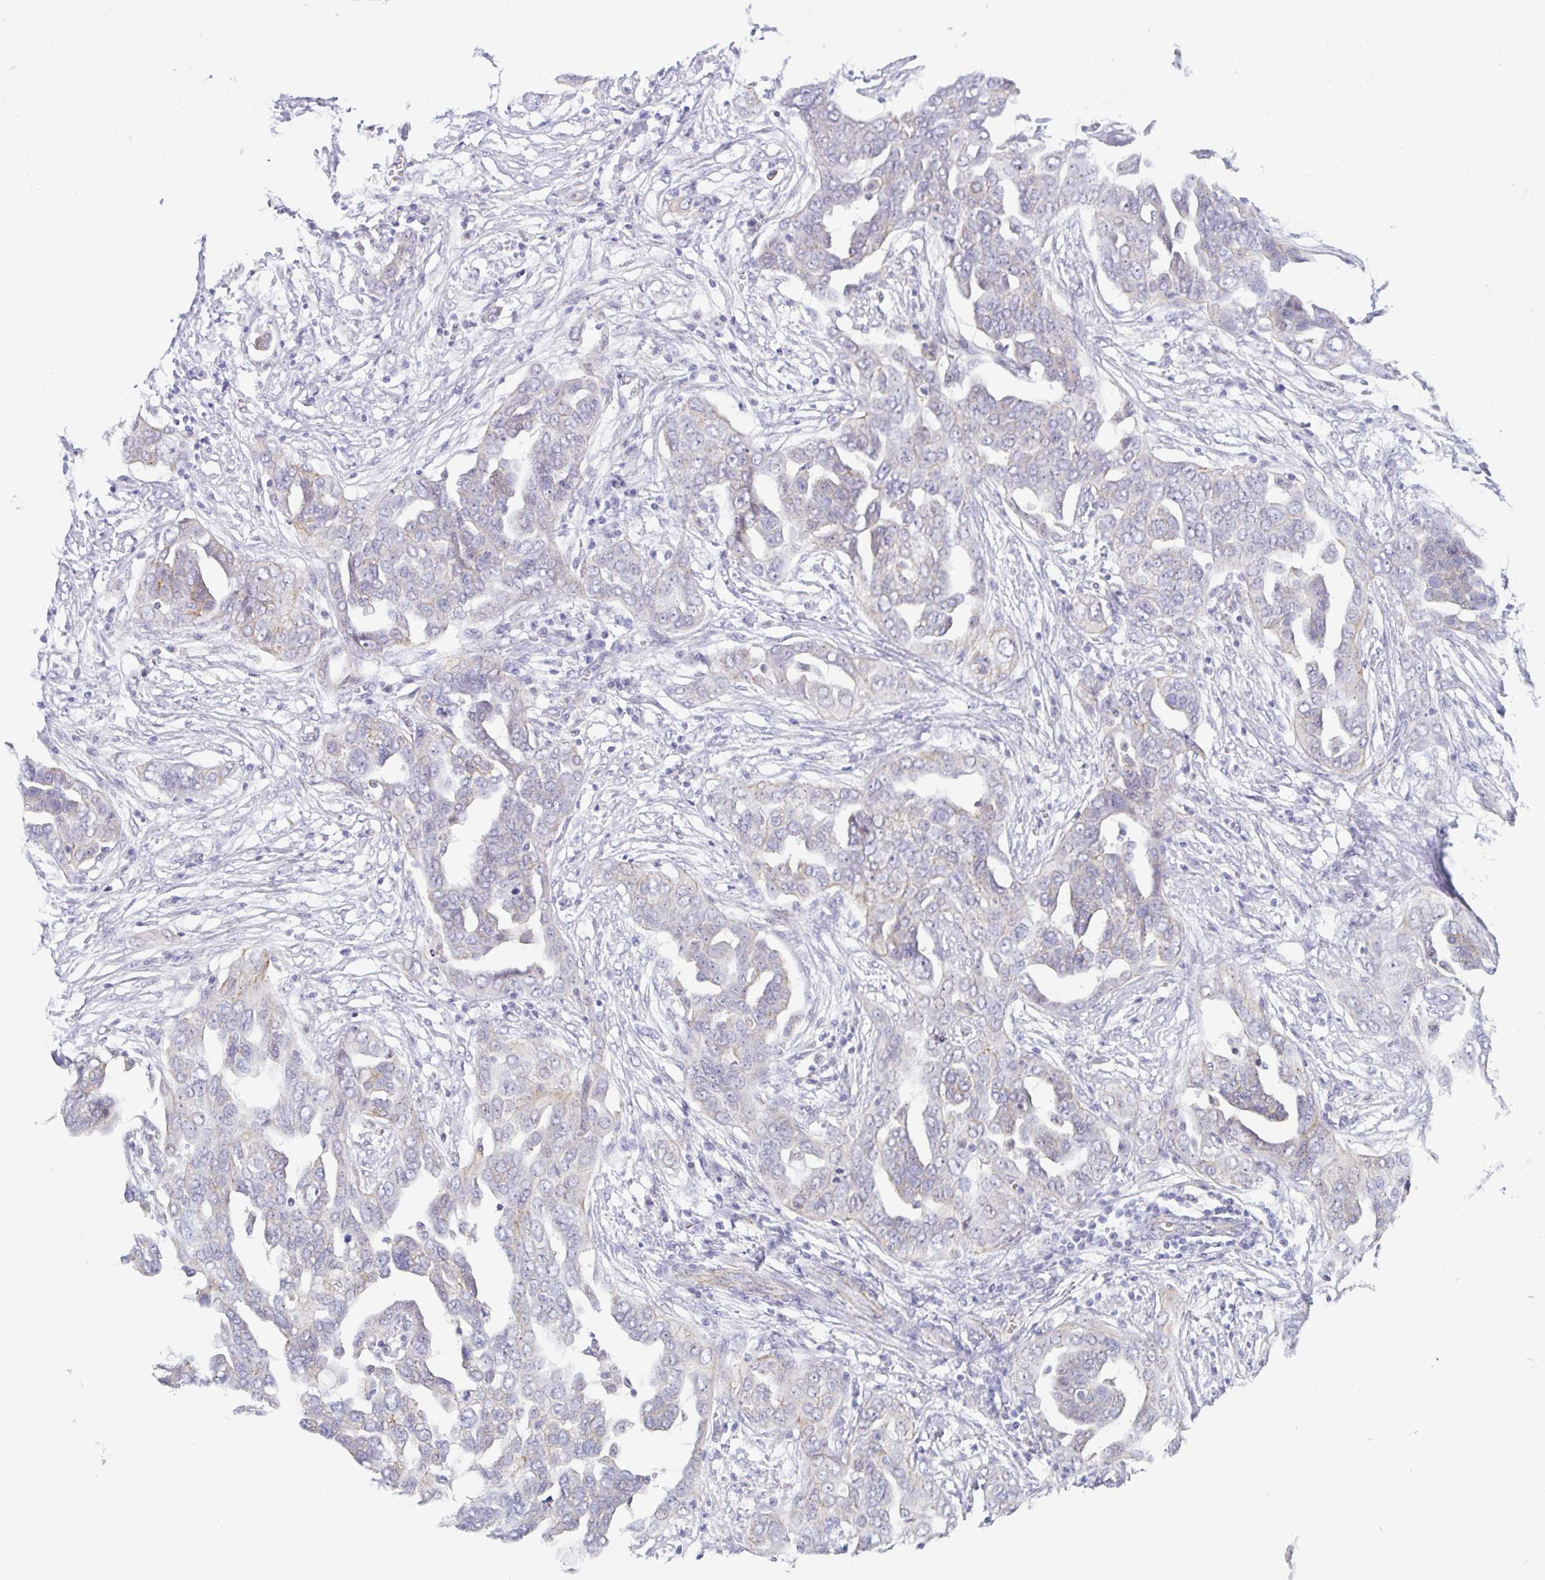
{"staining": {"intensity": "negative", "quantity": "none", "location": "none"}, "tissue": "ovarian cancer", "cell_type": "Tumor cells", "image_type": "cancer", "snomed": [{"axis": "morphology", "description": "Cystadenocarcinoma, serous, NOS"}, {"axis": "topography", "description": "Ovary"}], "caption": "The histopathology image shows no significant expression in tumor cells of ovarian cancer.", "gene": "CGNL1", "patient": {"sex": "female", "age": 59}}